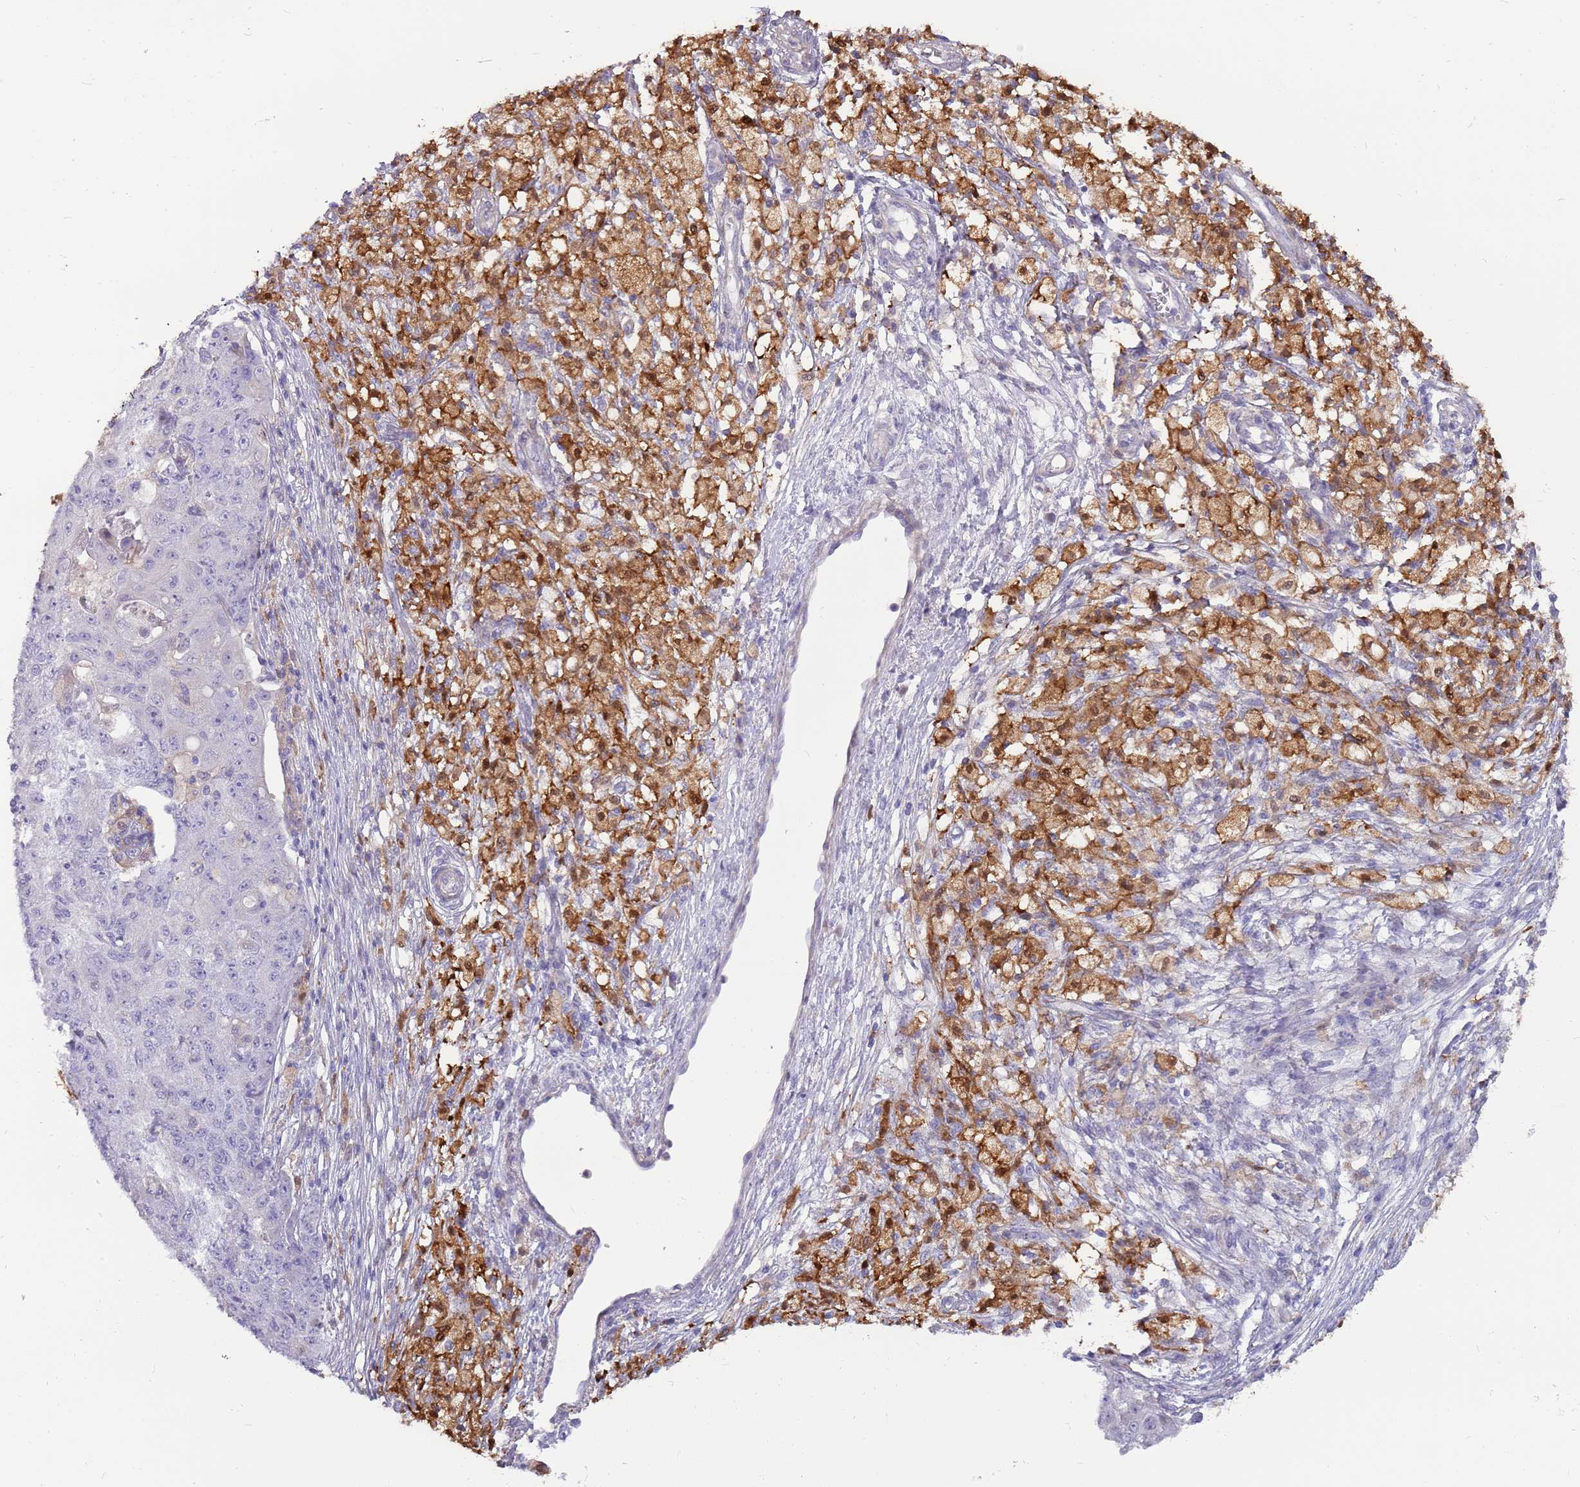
{"staining": {"intensity": "negative", "quantity": "none", "location": "none"}, "tissue": "ovarian cancer", "cell_type": "Tumor cells", "image_type": "cancer", "snomed": [{"axis": "morphology", "description": "Carcinoma, endometroid"}, {"axis": "topography", "description": "Ovary"}], "caption": "This is an immunohistochemistry photomicrograph of human ovarian endometroid carcinoma. There is no positivity in tumor cells.", "gene": "DIPK1C", "patient": {"sex": "female", "age": 42}}